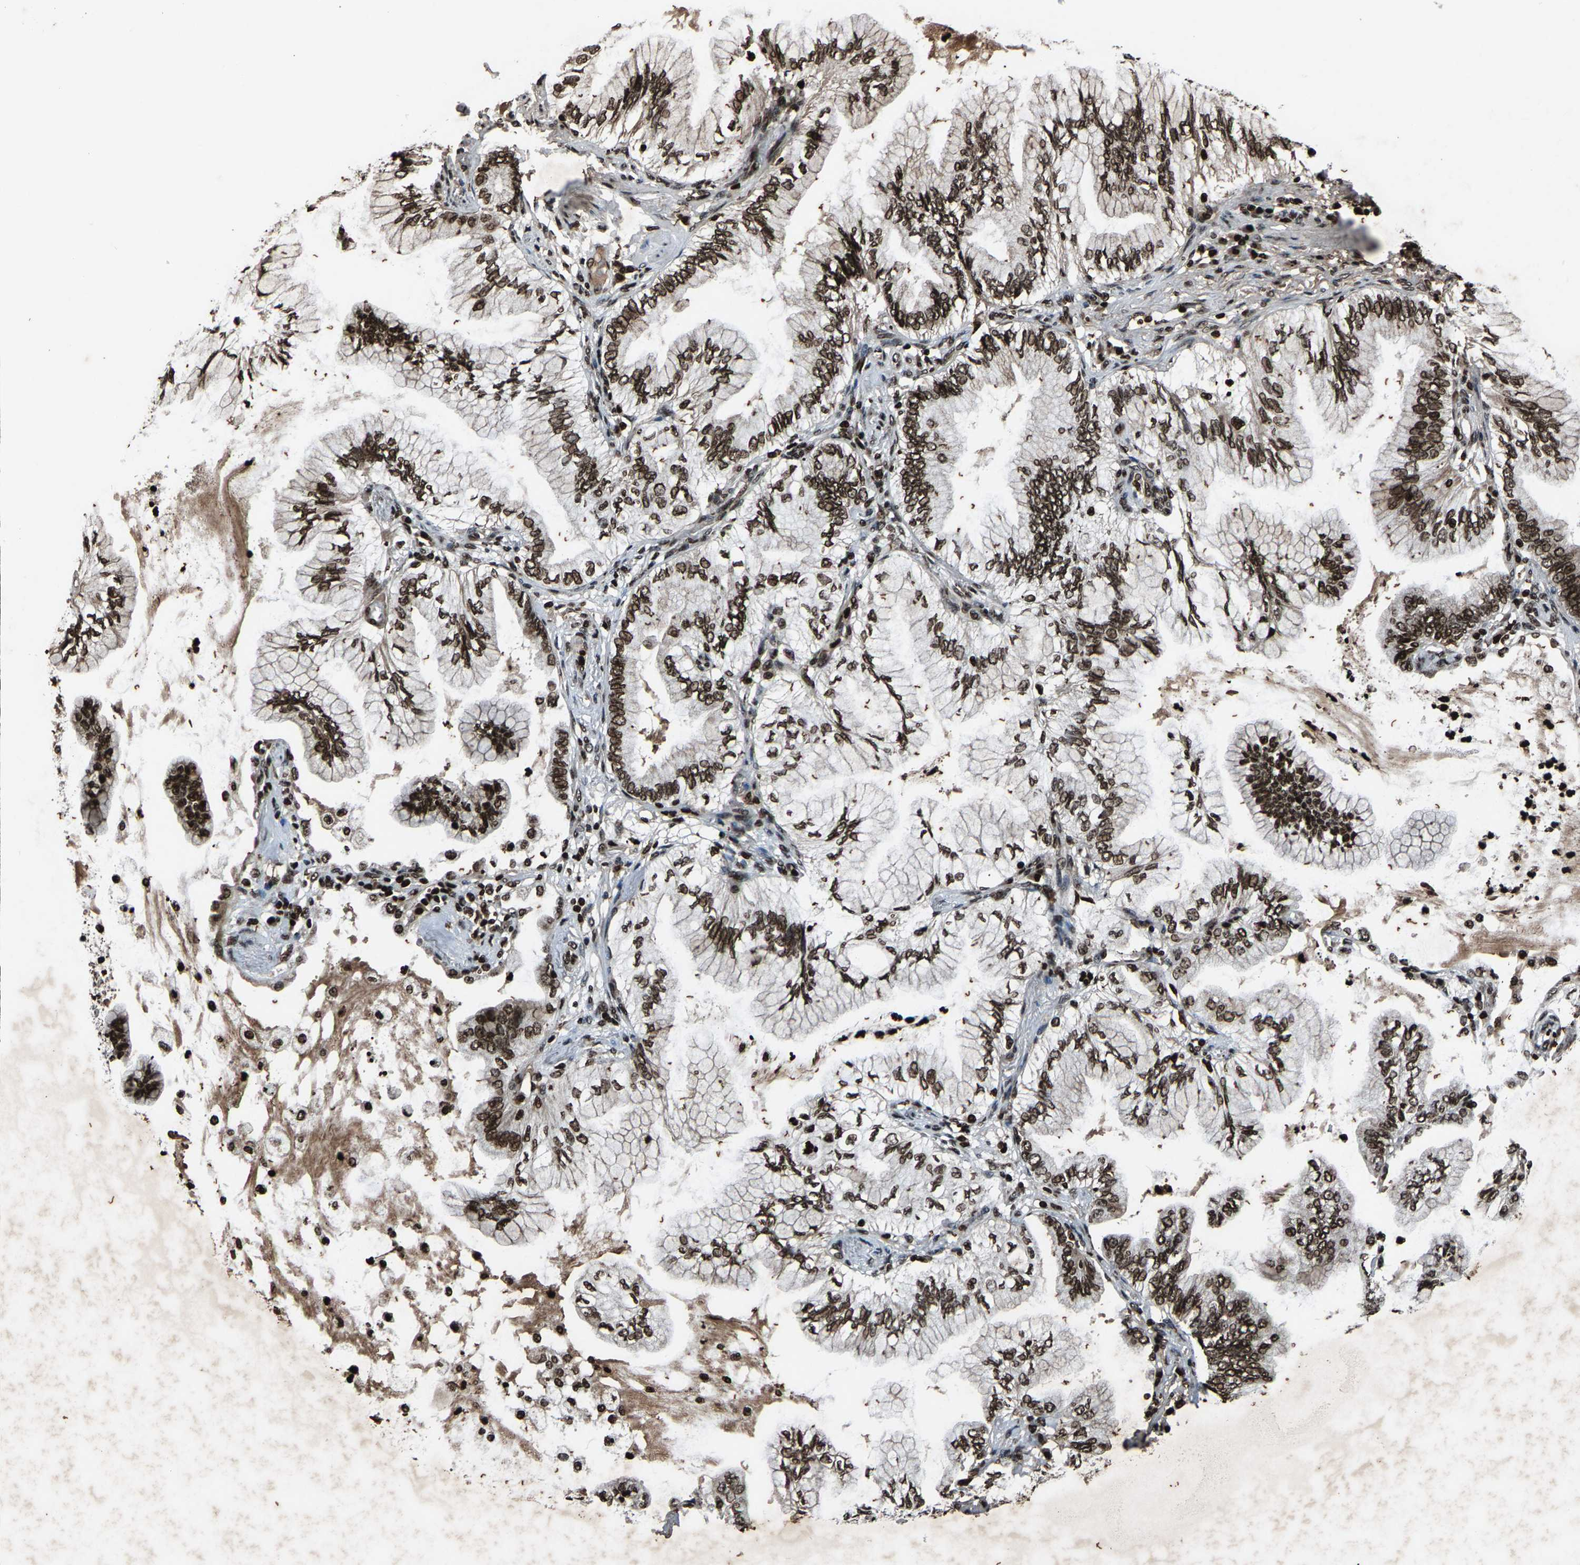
{"staining": {"intensity": "strong", "quantity": ">75%", "location": "nuclear"}, "tissue": "lung cancer", "cell_type": "Tumor cells", "image_type": "cancer", "snomed": [{"axis": "morphology", "description": "Normal tissue, NOS"}, {"axis": "morphology", "description": "Adenocarcinoma, NOS"}, {"axis": "topography", "description": "Bronchus"}, {"axis": "topography", "description": "Lung"}], "caption": "The photomicrograph displays immunohistochemical staining of lung cancer (adenocarcinoma). There is strong nuclear positivity is present in about >75% of tumor cells.", "gene": "H4C1", "patient": {"sex": "female", "age": 70}}